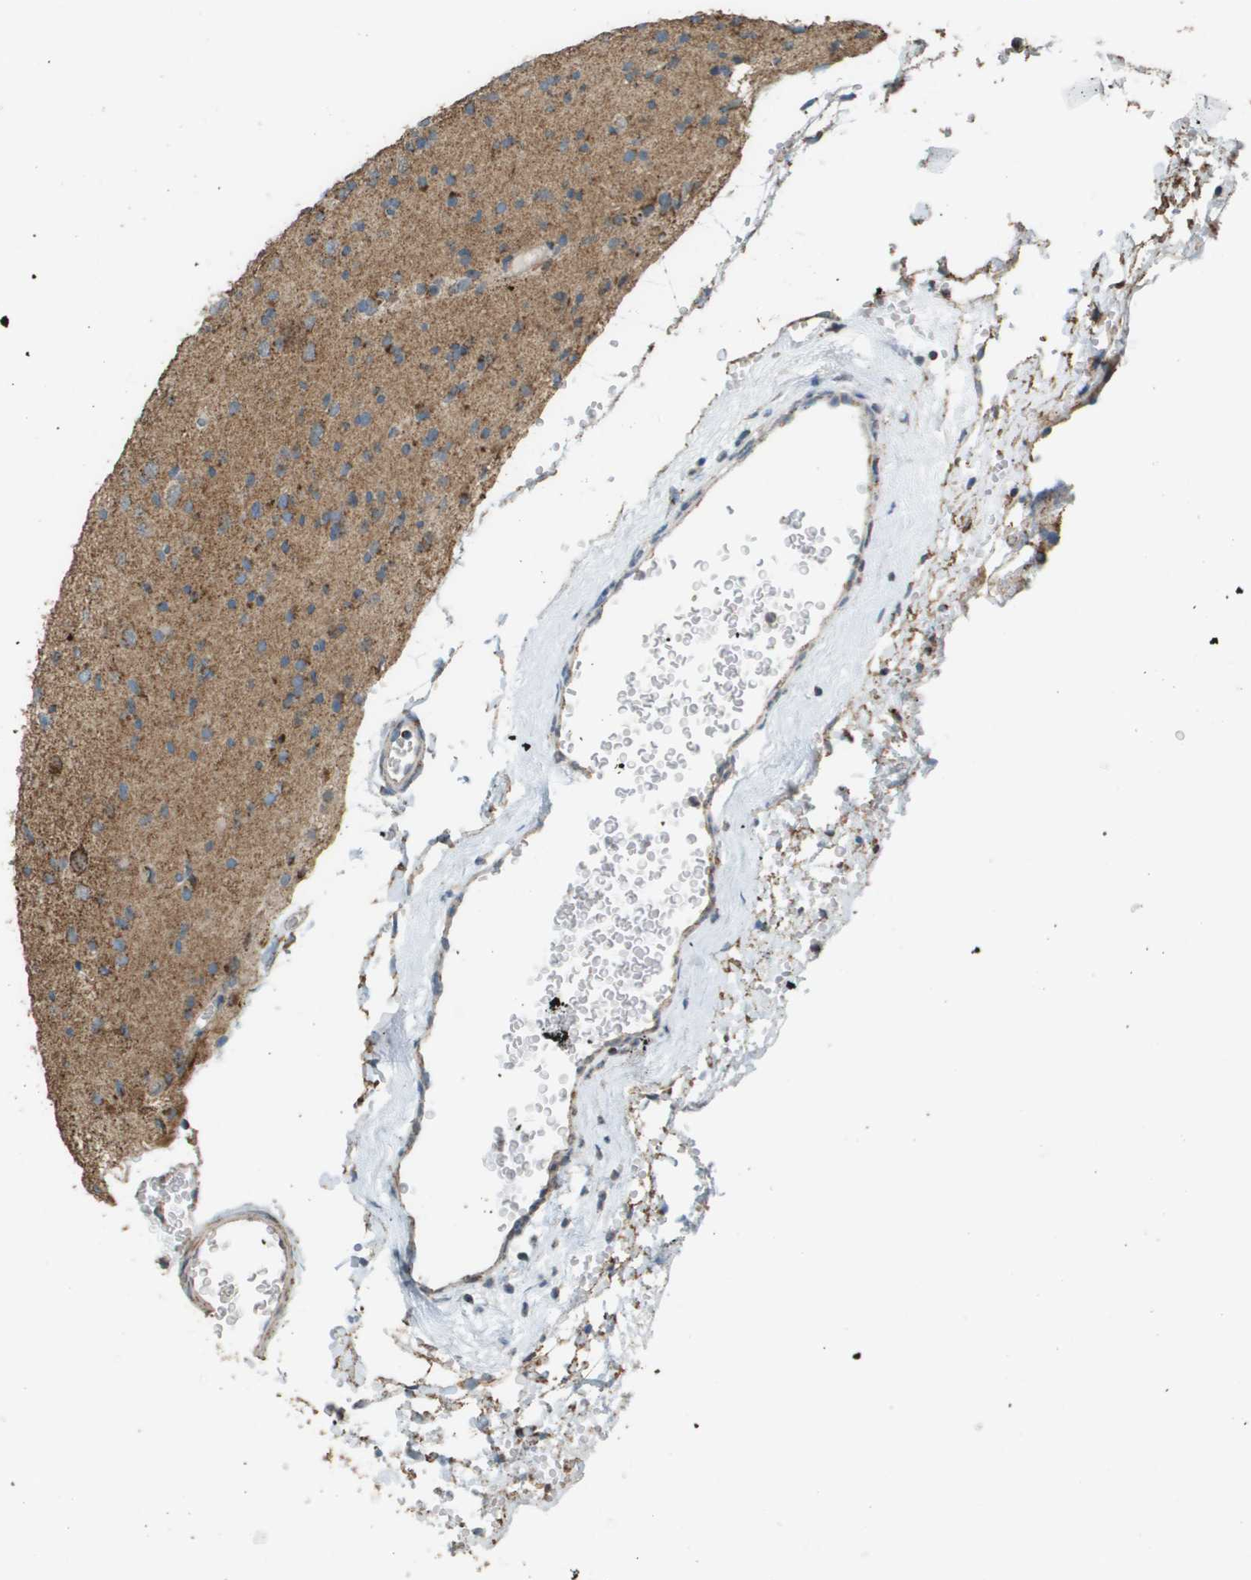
{"staining": {"intensity": "moderate", "quantity": "25%-75%", "location": "cytoplasmic/membranous"}, "tissue": "glioma", "cell_type": "Tumor cells", "image_type": "cancer", "snomed": [{"axis": "morphology", "description": "Glioma, malignant, Low grade"}, {"axis": "topography", "description": "Brain"}], "caption": "The micrograph demonstrates a brown stain indicating the presence of a protein in the cytoplasmic/membranous of tumor cells in low-grade glioma (malignant). (Brightfield microscopy of DAB IHC at high magnification).", "gene": "FH", "patient": {"sex": "female", "age": 22}}